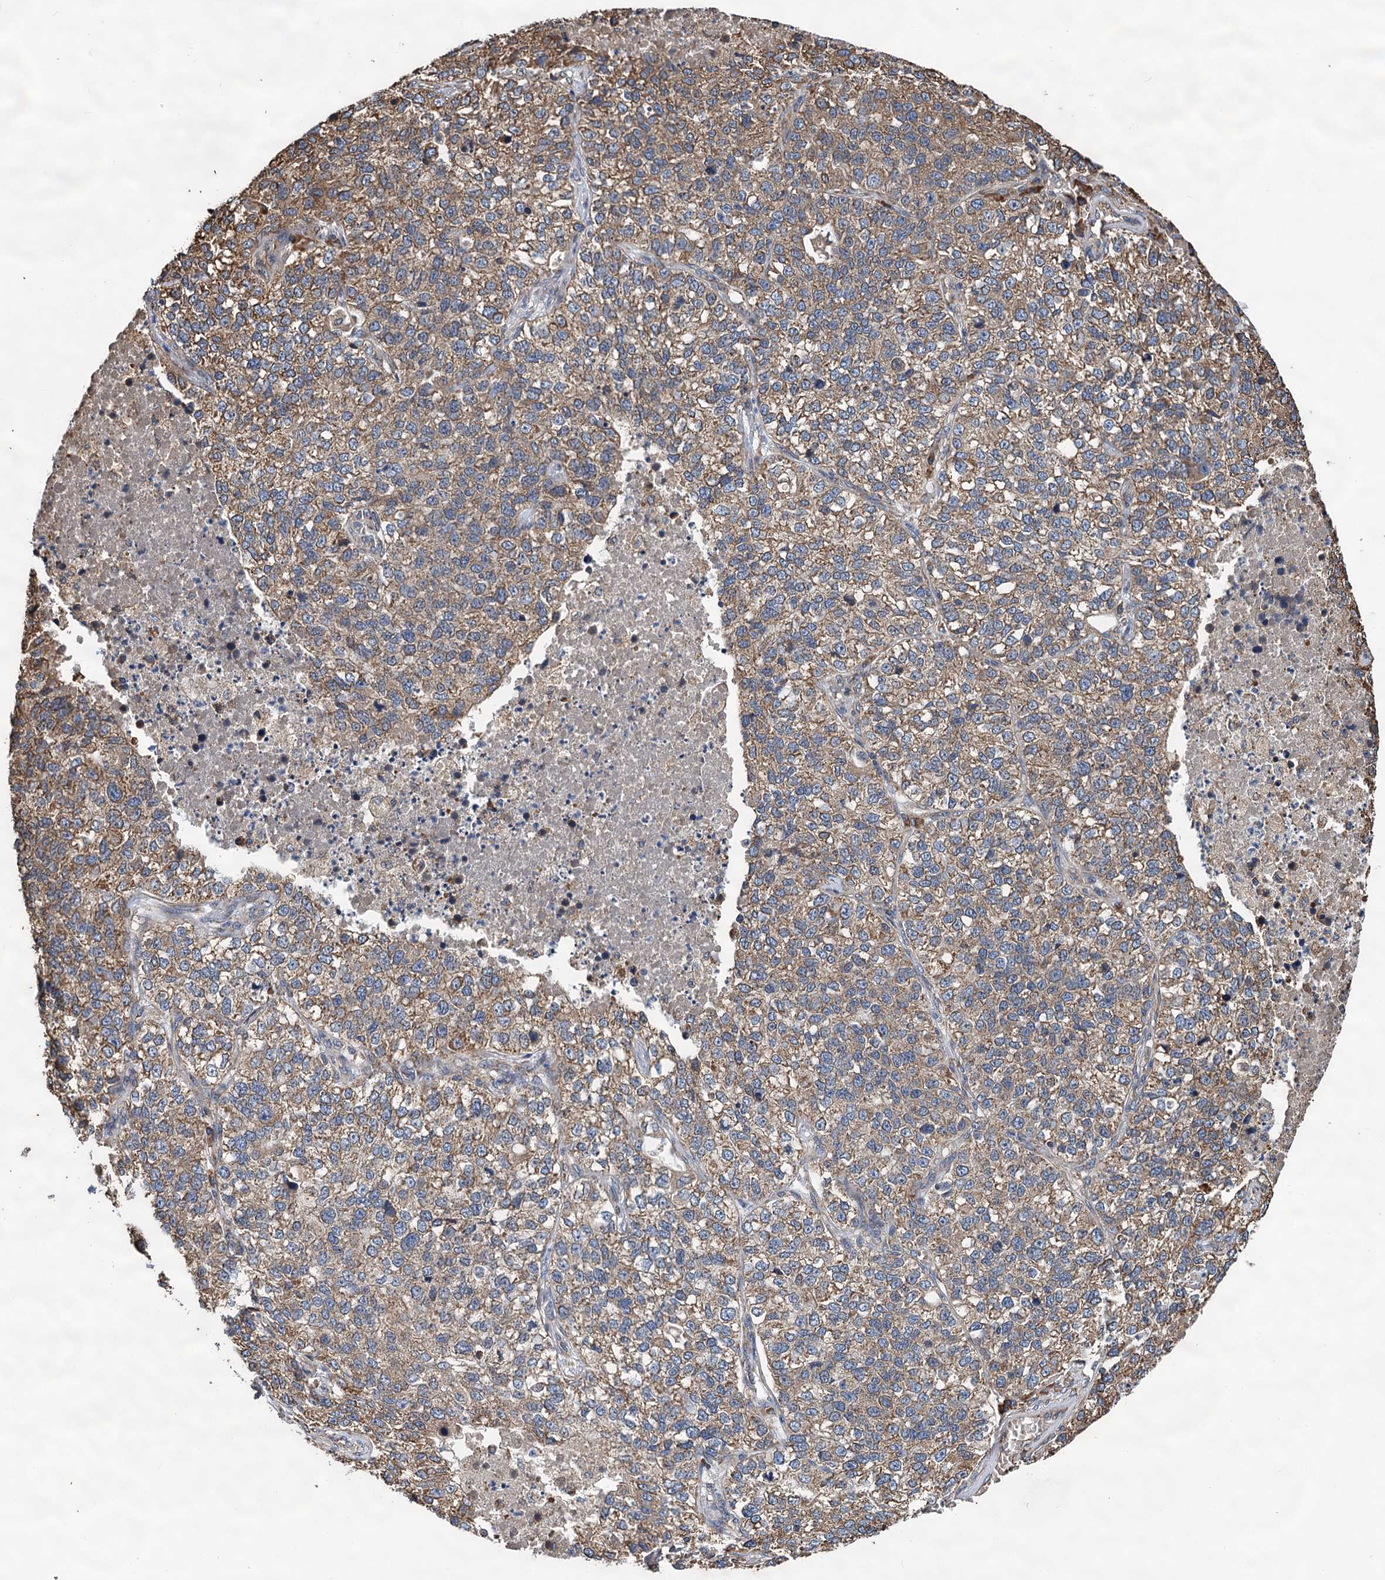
{"staining": {"intensity": "moderate", "quantity": ">75%", "location": "cytoplasmic/membranous"}, "tissue": "lung cancer", "cell_type": "Tumor cells", "image_type": "cancer", "snomed": [{"axis": "morphology", "description": "Adenocarcinoma, NOS"}, {"axis": "topography", "description": "Lung"}], "caption": "Tumor cells demonstrate medium levels of moderate cytoplasmic/membranous expression in approximately >75% of cells in human lung cancer (adenocarcinoma).", "gene": "LINS1", "patient": {"sex": "male", "age": 49}}